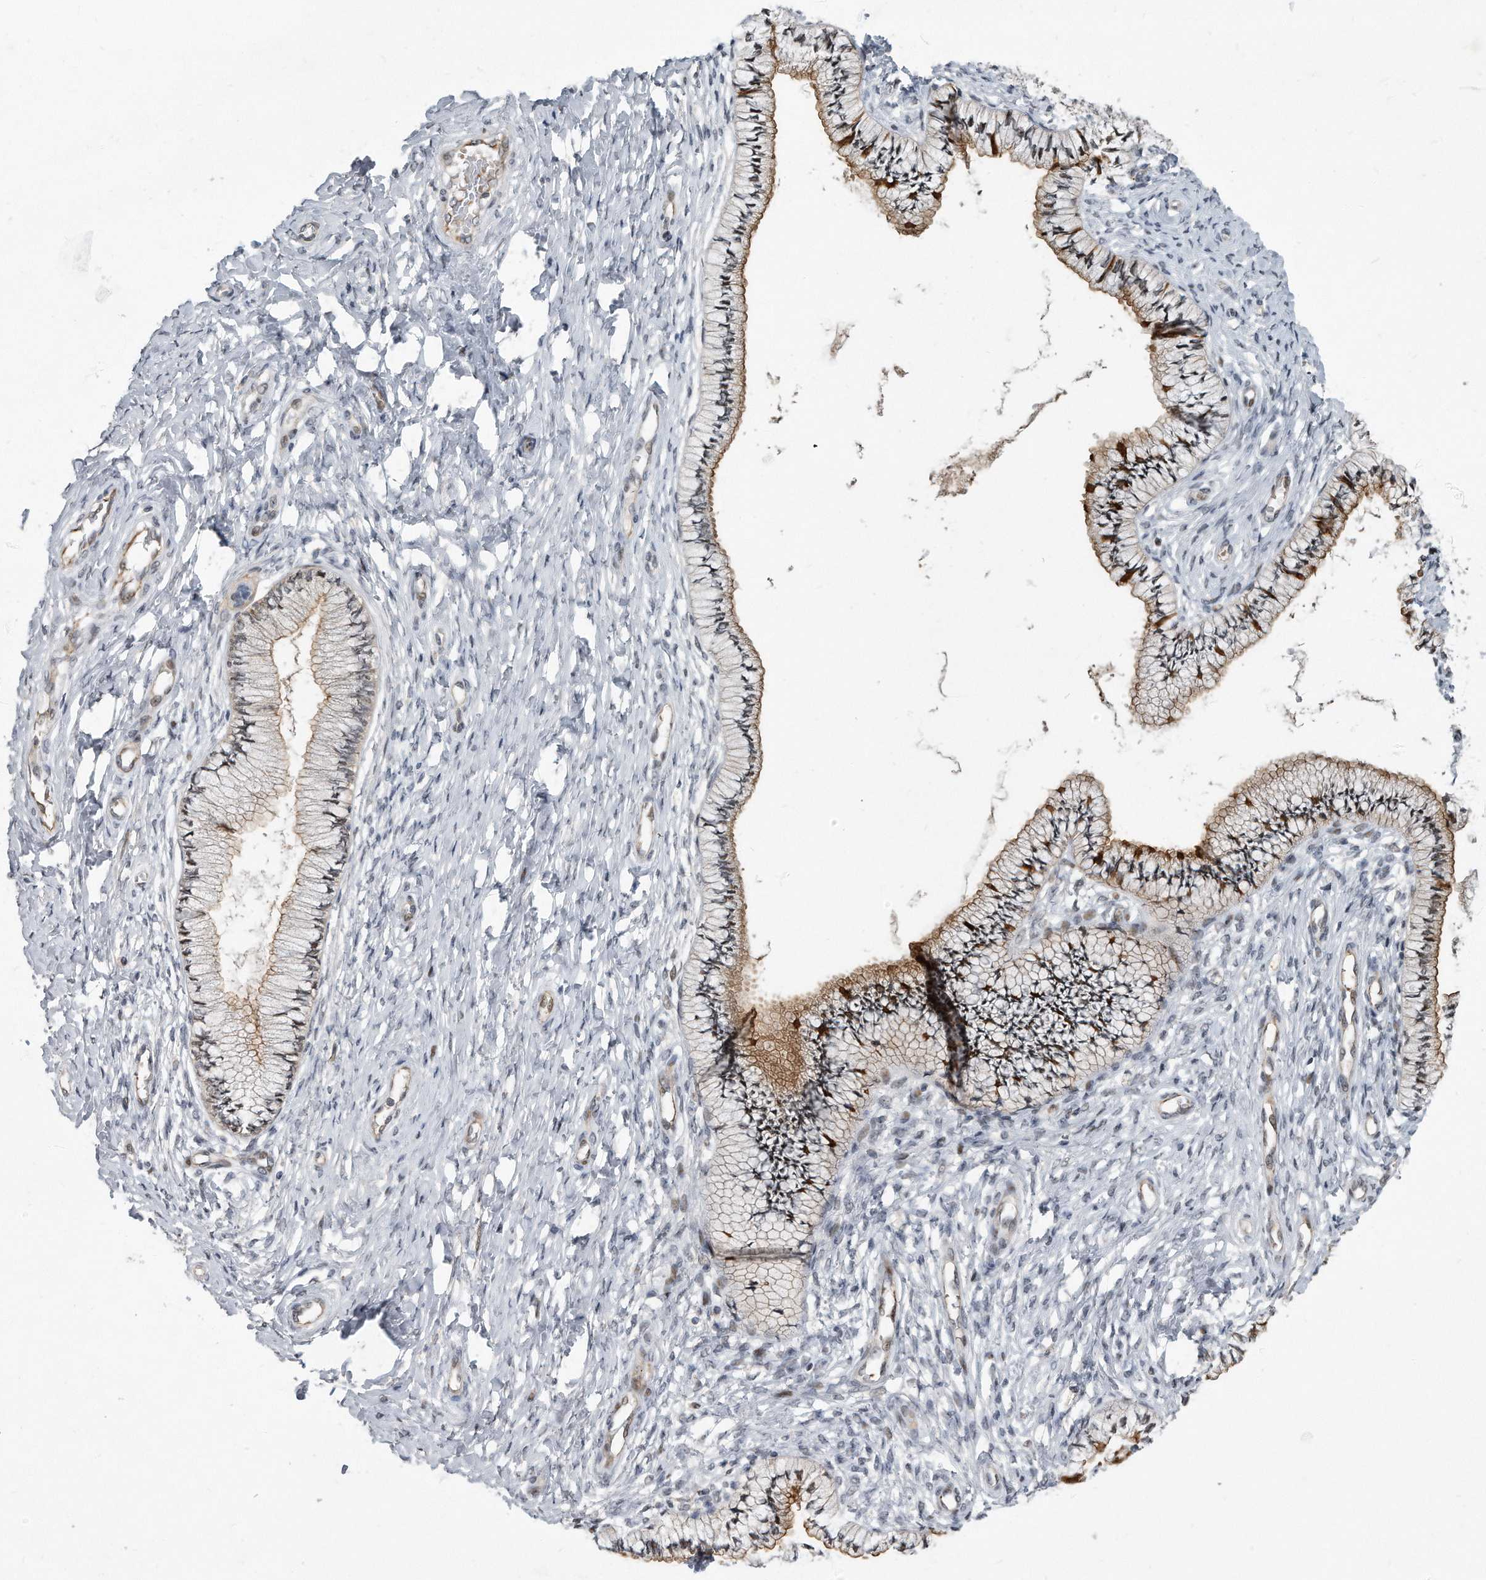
{"staining": {"intensity": "moderate", "quantity": "25%-75%", "location": "cytoplasmic/membranous,nuclear"}, "tissue": "cervix", "cell_type": "Glandular cells", "image_type": "normal", "snomed": [{"axis": "morphology", "description": "Normal tissue, NOS"}, {"axis": "topography", "description": "Cervix"}], "caption": "The photomicrograph reveals immunohistochemical staining of benign cervix. There is moderate cytoplasmic/membranous,nuclear expression is appreciated in about 25%-75% of glandular cells. The protein of interest is stained brown, and the nuclei are stained in blue (DAB IHC with brightfield microscopy, high magnification).", "gene": "PGBD2", "patient": {"sex": "female", "age": 36}}